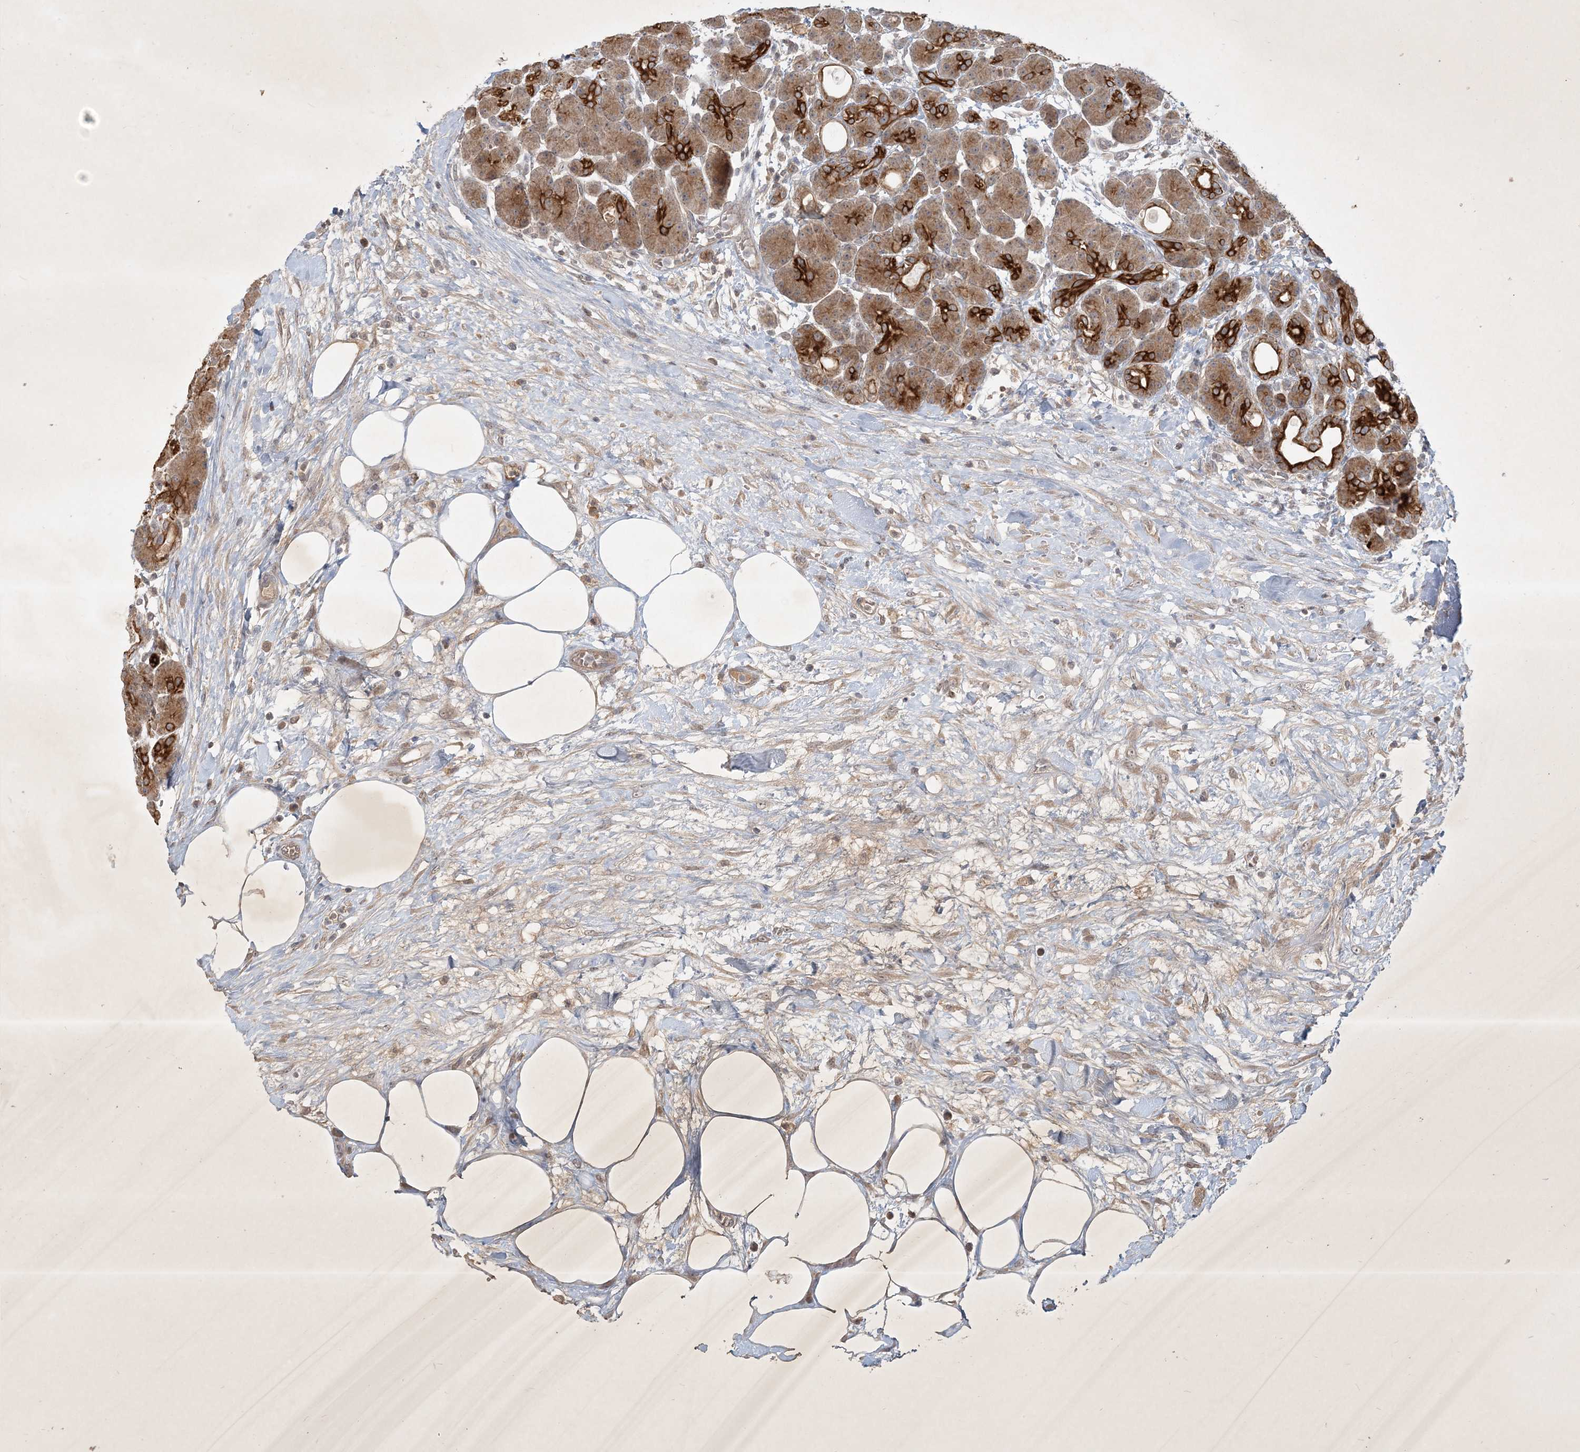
{"staining": {"intensity": "strong", "quantity": "25%-75%", "location": "cytoplasmic/membranous"}, "tissue": "pancreas", "cell_type": "Exocrine glandular cells", "image_type": "normal", "snomed": [{"axis": "morphology", "description": "Normal tissue, NOS"}, {"axis": "topography", "description": "Pancreas"}], "caption": "A high-resolution micrograph shows immunohistochemistry (IHC) staining of unremarkable pancreas, which shows strong cytoplasmic/membranous expression in about 25%-75% of exocrine glandular cells.", "gene": "BOD1L2", "patient": {"sex": "male", "age": 63}}